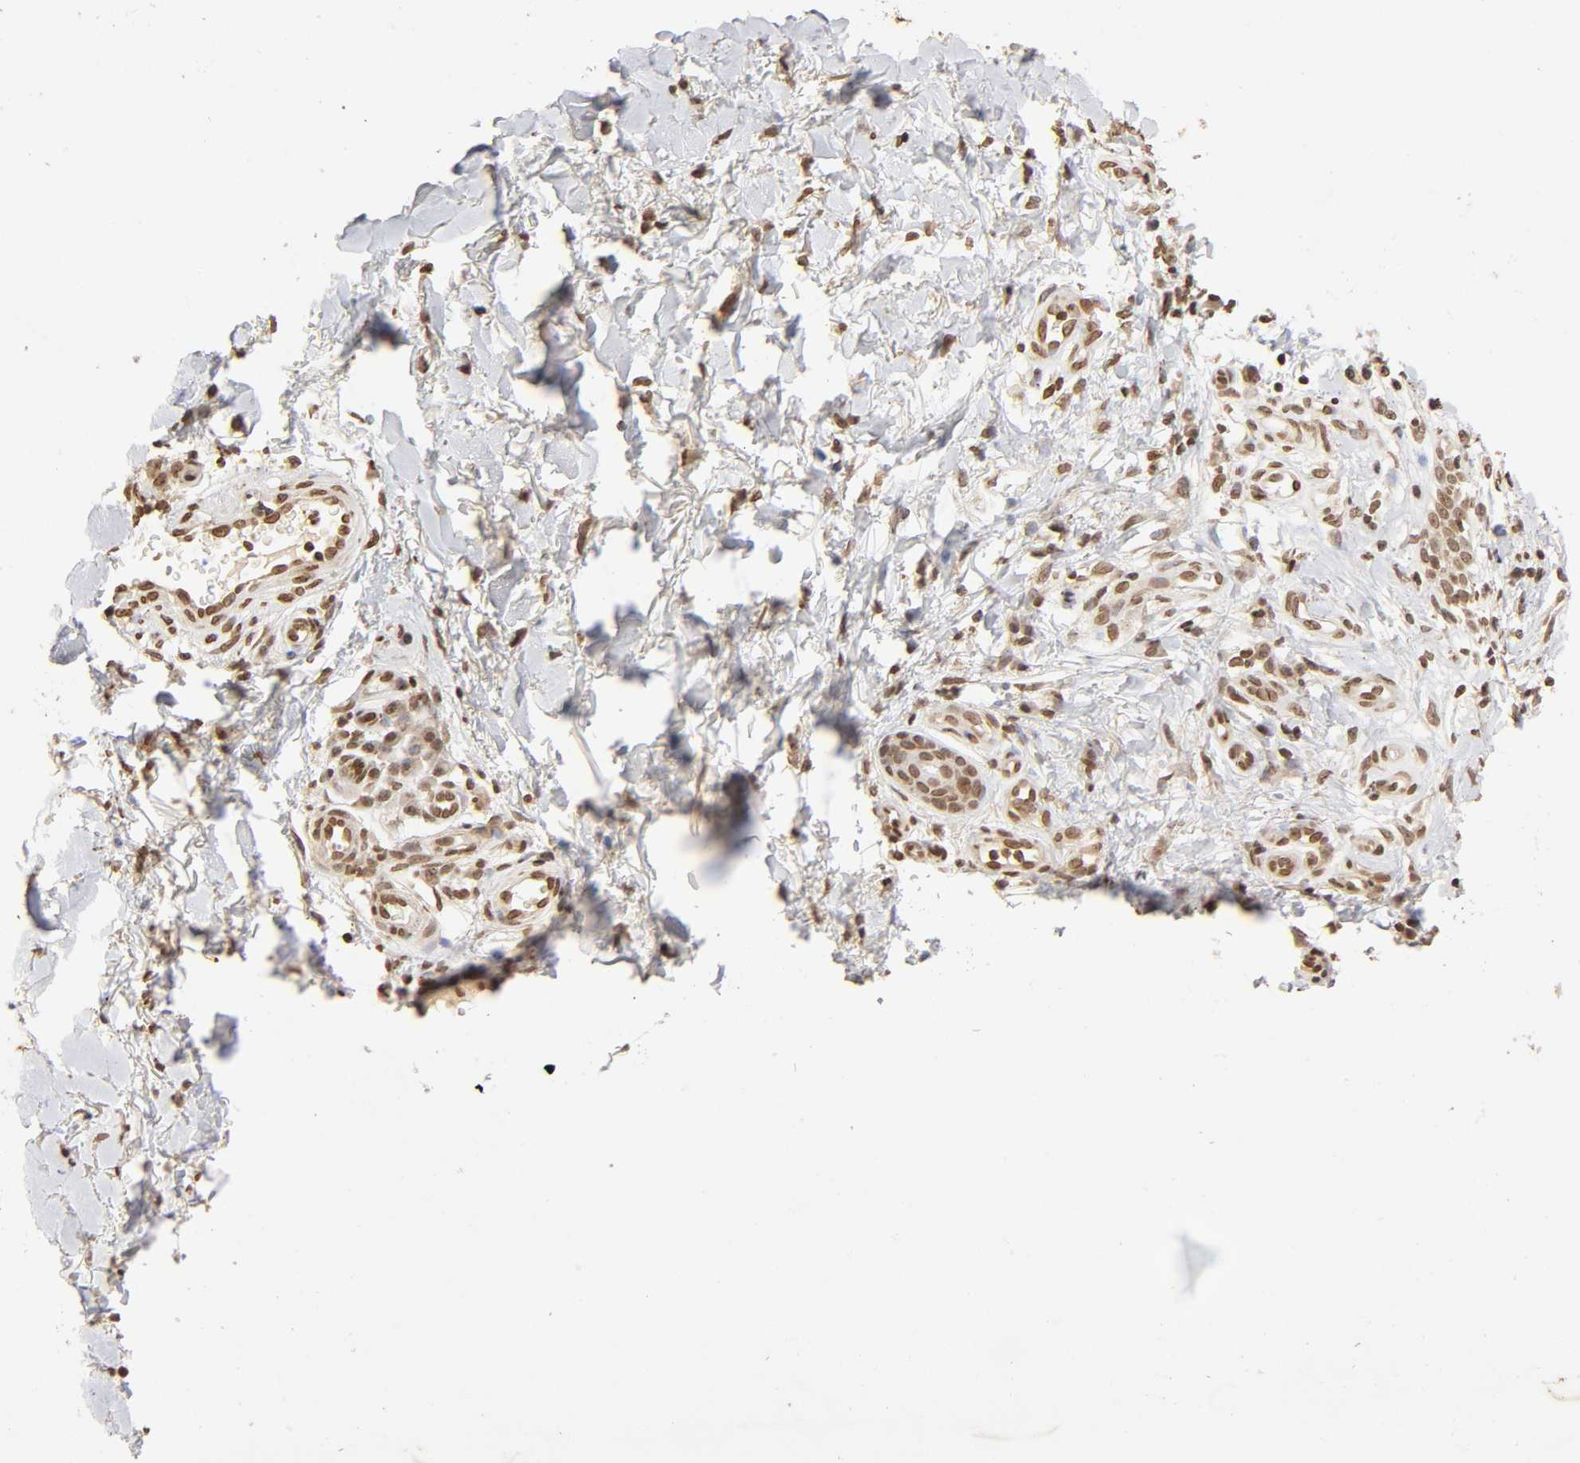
{"staining": {"intensity": "moderate", "quantity": ">75%", "location": "nuclear"}, "tissue": "skin cancer", "cell_type": "Tumor cells", "image_type": "cancer", "snomed": [{"axis": "morphology", "description": "Squamous cell carcinoma, NOS"}, {"axis": "topography", "description": "Skin"}], "caption": "Skin cancer stained for a protein shows moderate nuclear positivity in tumor cells.", "gene": "MLLT6", "patient": {"sex": "female", "age": 42}}